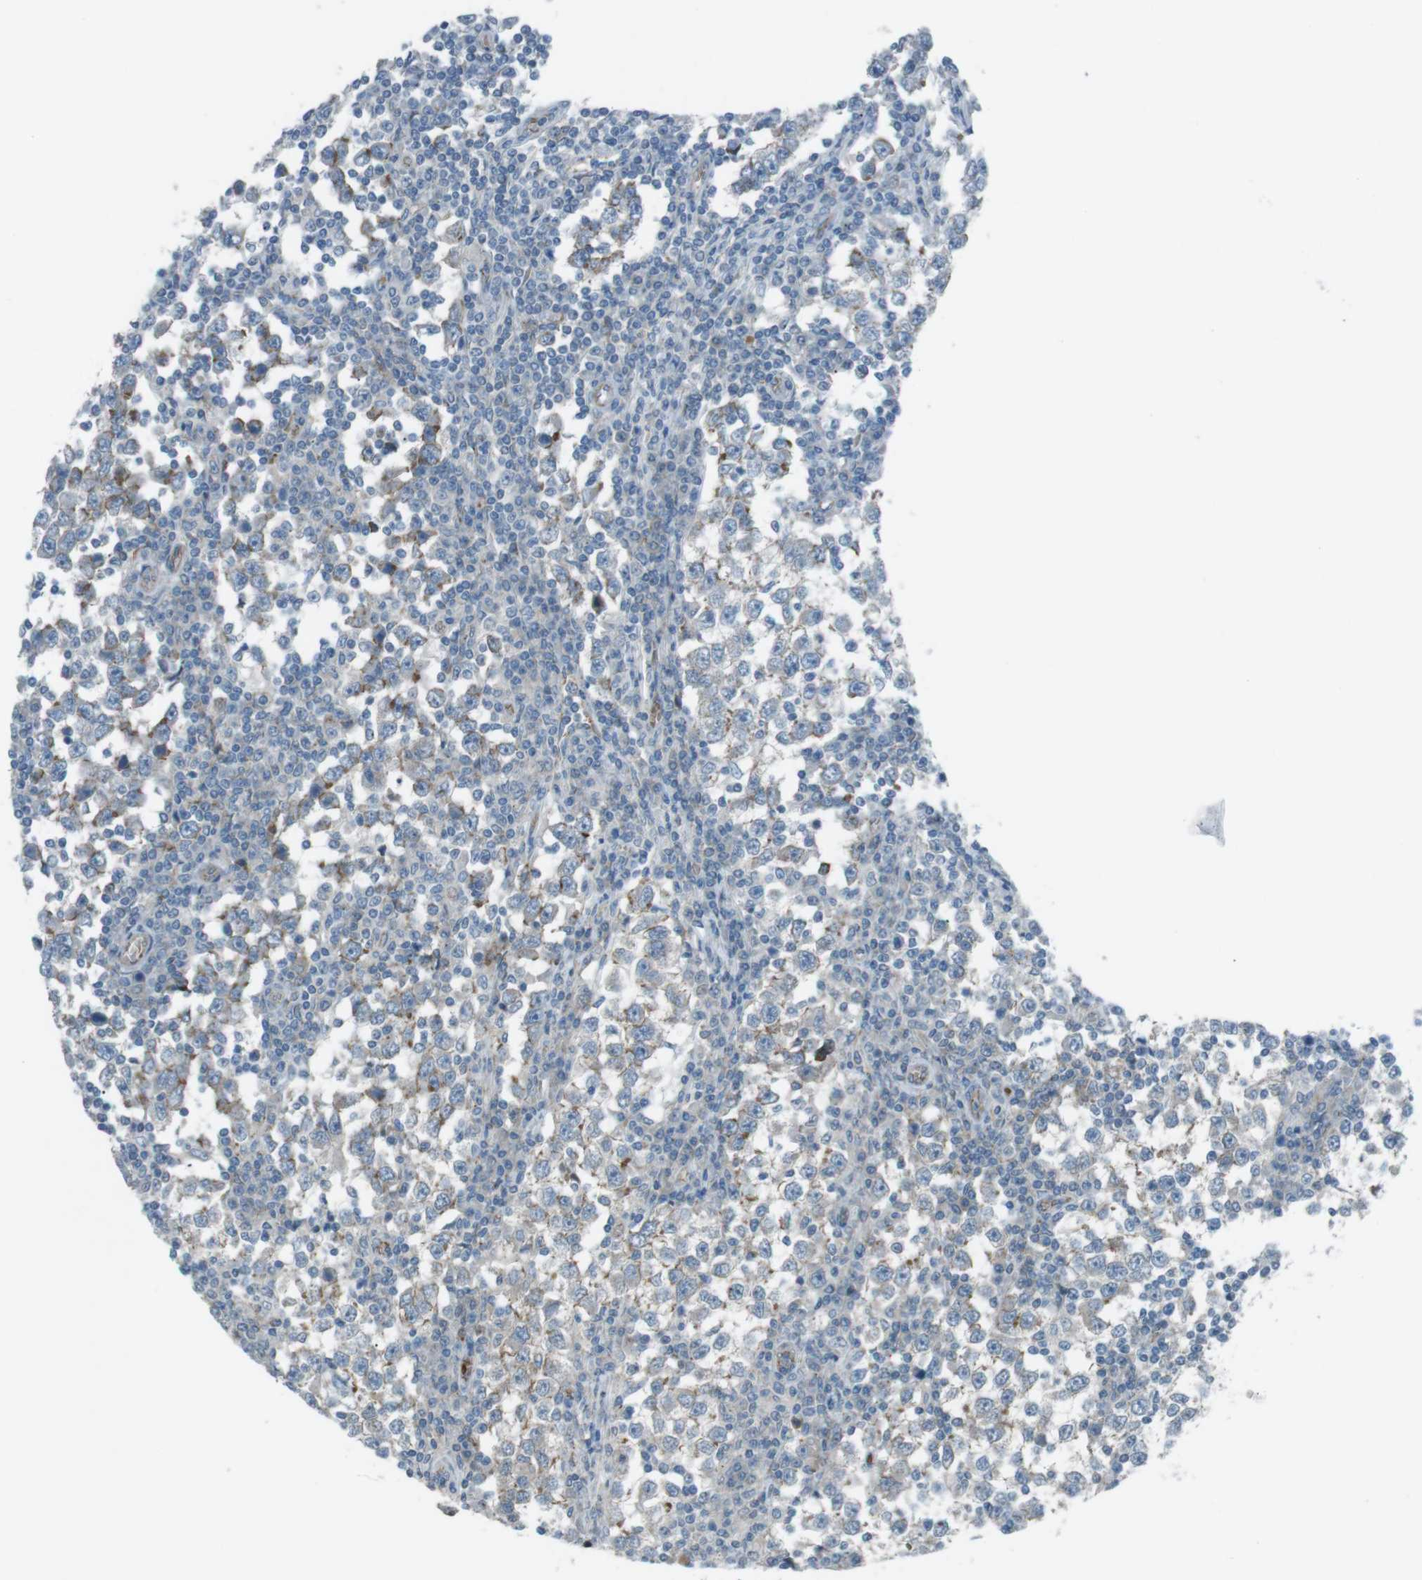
{"staining": {"intensity": "moderate", "quantity": "<25%", "location": "cytoplasmic/membranous"}, "tissue": "testis cancer", "cell_type": "Tumor cells", "image_type": "cancer", "snomed": [{"axis": "morphology", "description": "Seminoma, NOS"}, {"axis": "topography", "description": "Testis"}], "caption": "DAB (3,3'-diaminobenzidine) immunohistochemical staining of seminoma (testis) exhibits moderate cytoplasmic/membranous protein expression in approximately <25% of tumor cells.", "gene": "SPTA1", "patient": {"sex": "male", "age": 65}}